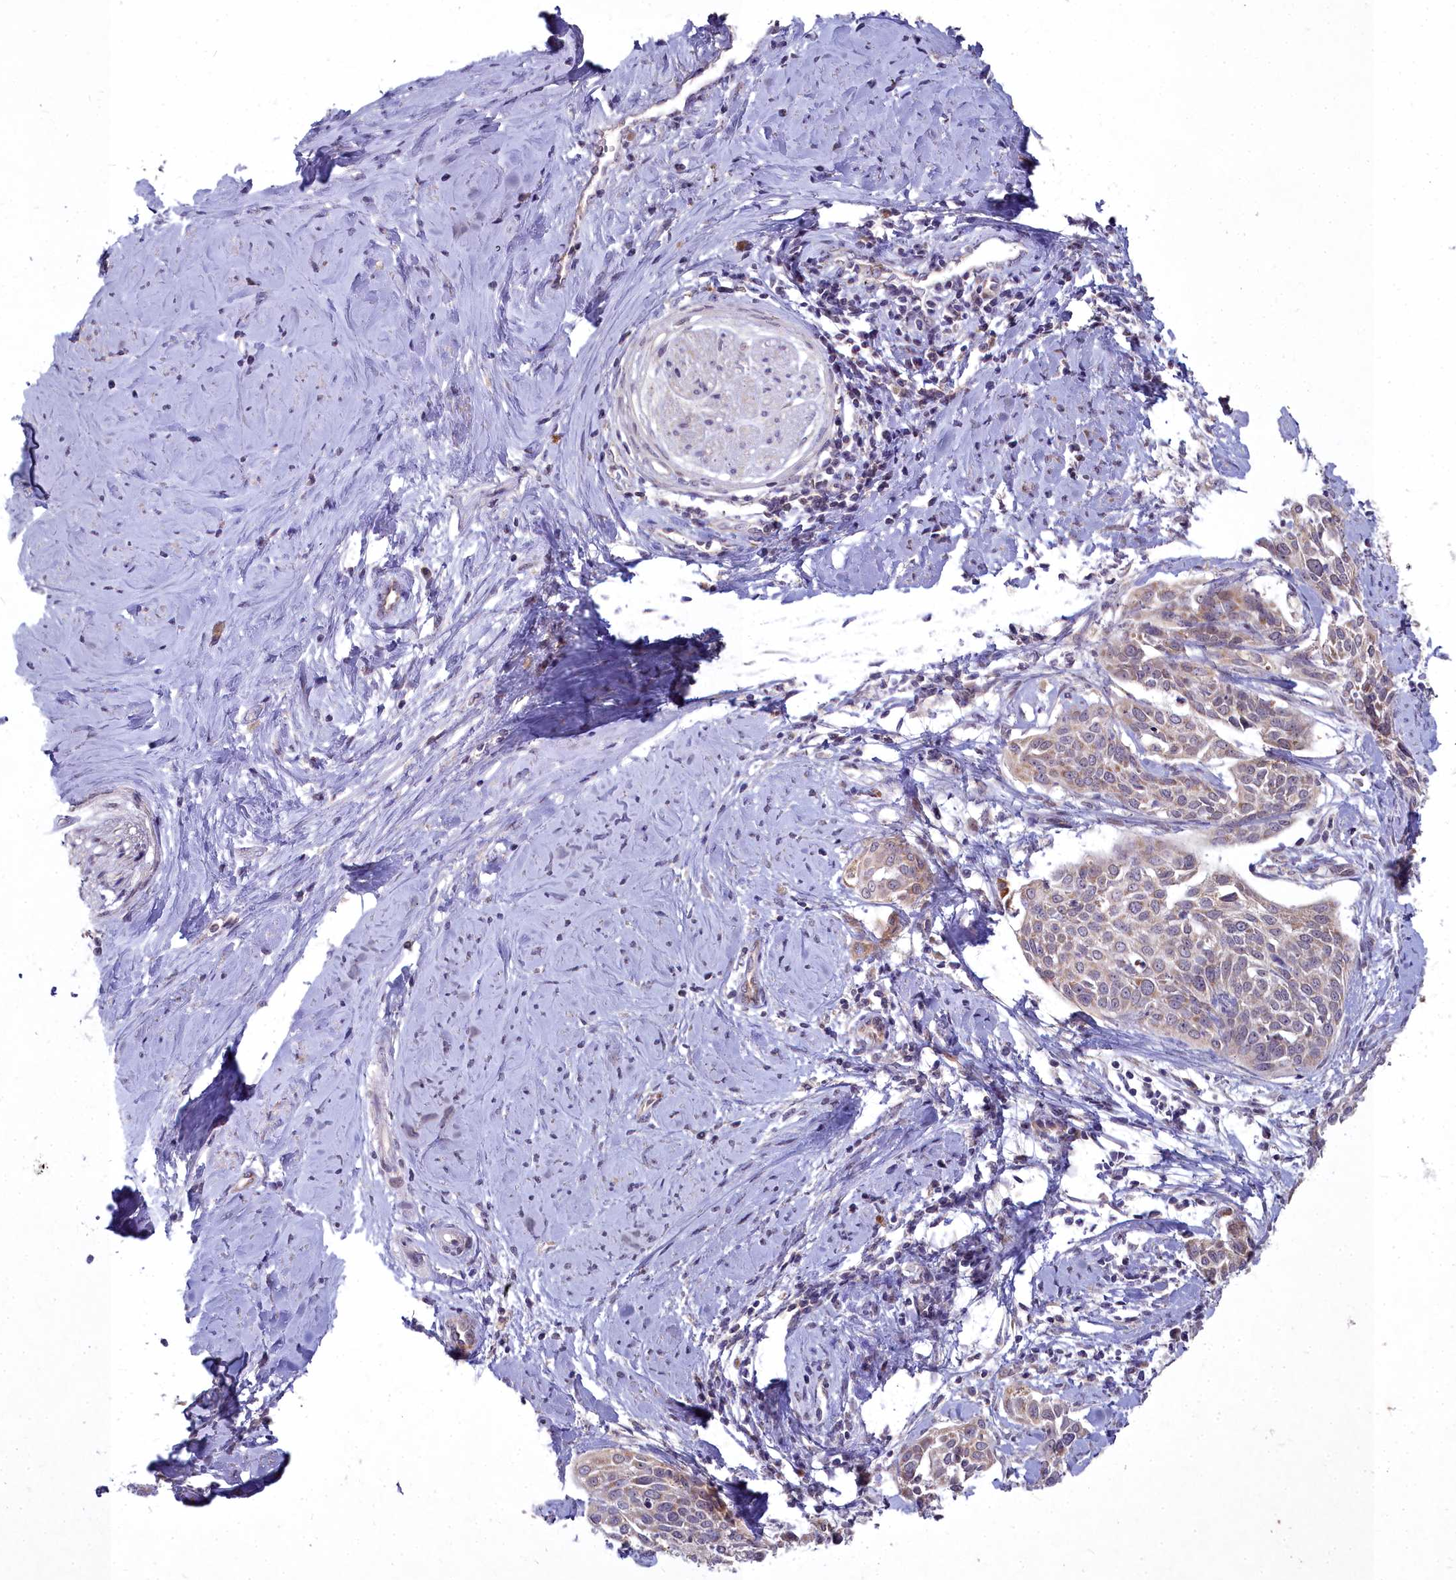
{"staining": {"intensity": "weak", "quantity": ">75%", "location": "cytoplasmic/membranous"}, "tissue": "cervical cancer", "cell_type": "Tumor cells", "image_type": "cancer", "snomed": [{"axis": "morphology", "description": "Squamous cell carcinoma, NOS"}, {"axis": "topography", "description": "Cervix"}], "caption": "The histopathology image displays staining of squamous cell carcinoma (cervical), revealing weak cytoplasmic/membranous protein positivity (brown color) within tumor cells. (Brightfield microscopy of DAB IHC at high magnification).", "gene": "MICU2", "patient": {"sex": "female", "age": 44}}